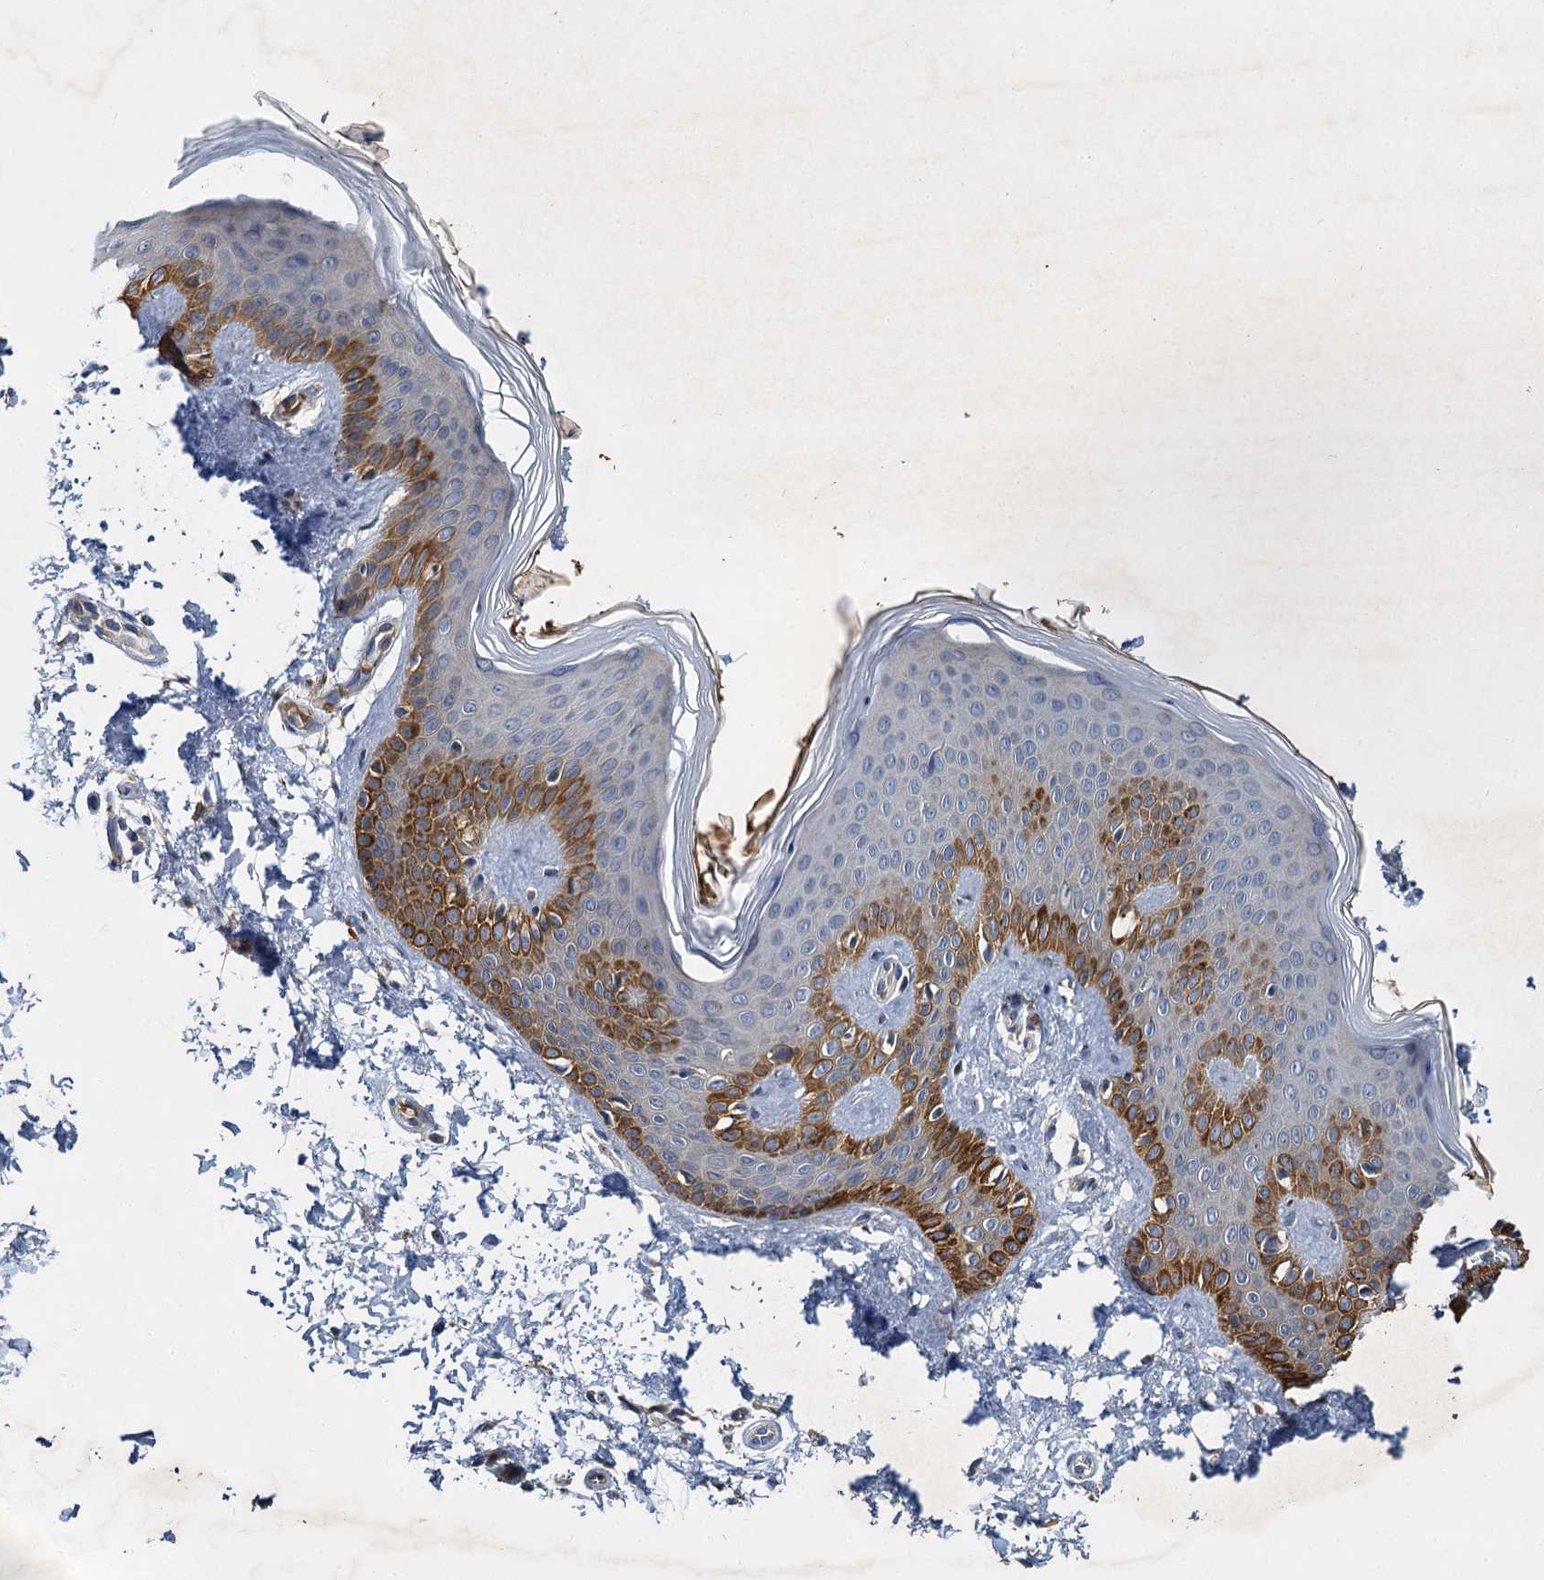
{"staining": {"intensity": "weak", "quantity": ">75%", "location": "cytoplasmic/membranous"}, "tissue": "skin", "cell_type": "Fibroblasts", "image_type": "normal", "snomed": [{"axis": "morphology", "description": "Normal tissue, NOS"}, {"axis": "topography", "description": "Skin"}], "caption": "Immunohistochemistry (IHC) (DAB) staining of unremarkable skin reveals weak cytoplasmic/membranous protein staining in about >75% of fibroblasts. Using DAB (brown) and hematoxylin (blue) stains, captured at high magnification using brightfield microscopy.", "gene": "BCS1L", "patient": {"sex": "male", "age": 36}}